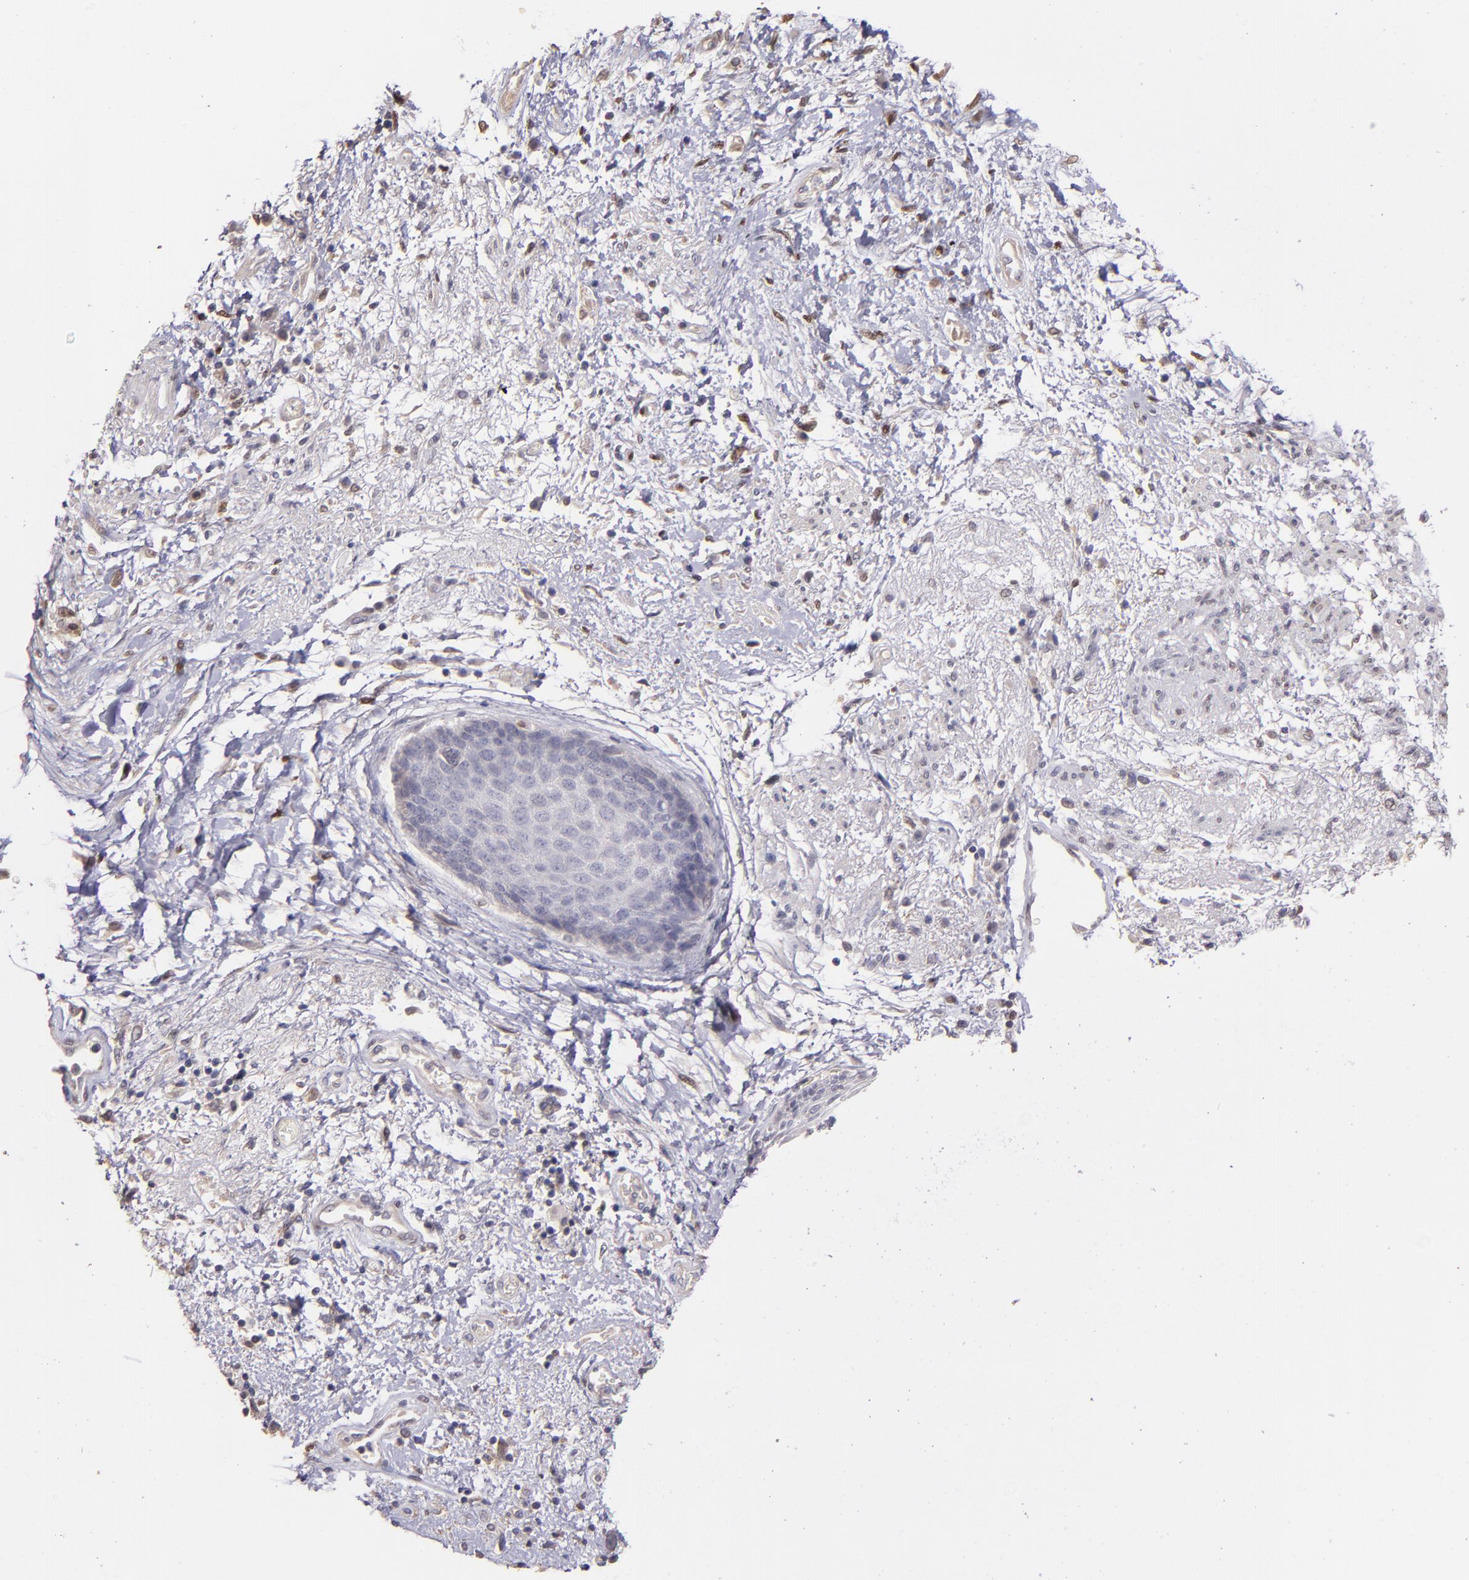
{"staining": {"intensity": "weak", "quantity": "<25%", "location": "cytoplasmic/membranous"}, "tissue": "skin", "cell_type": "Epidermal cells", "image_type": "normal", "snomed": [{"axis": "morphology", "description": "Normal tissue, NOS"}, {"axis": "topography", "description": "Anal"}], "caption": "Immunohistochemistry micrograph of benign skin: human skin stained with DAB displays no significant protein positivity in epidermal cells. Nuclei are stained in blue.", "gene": "NUP62CL", "patient": {"sex": "female", "age": 46}}